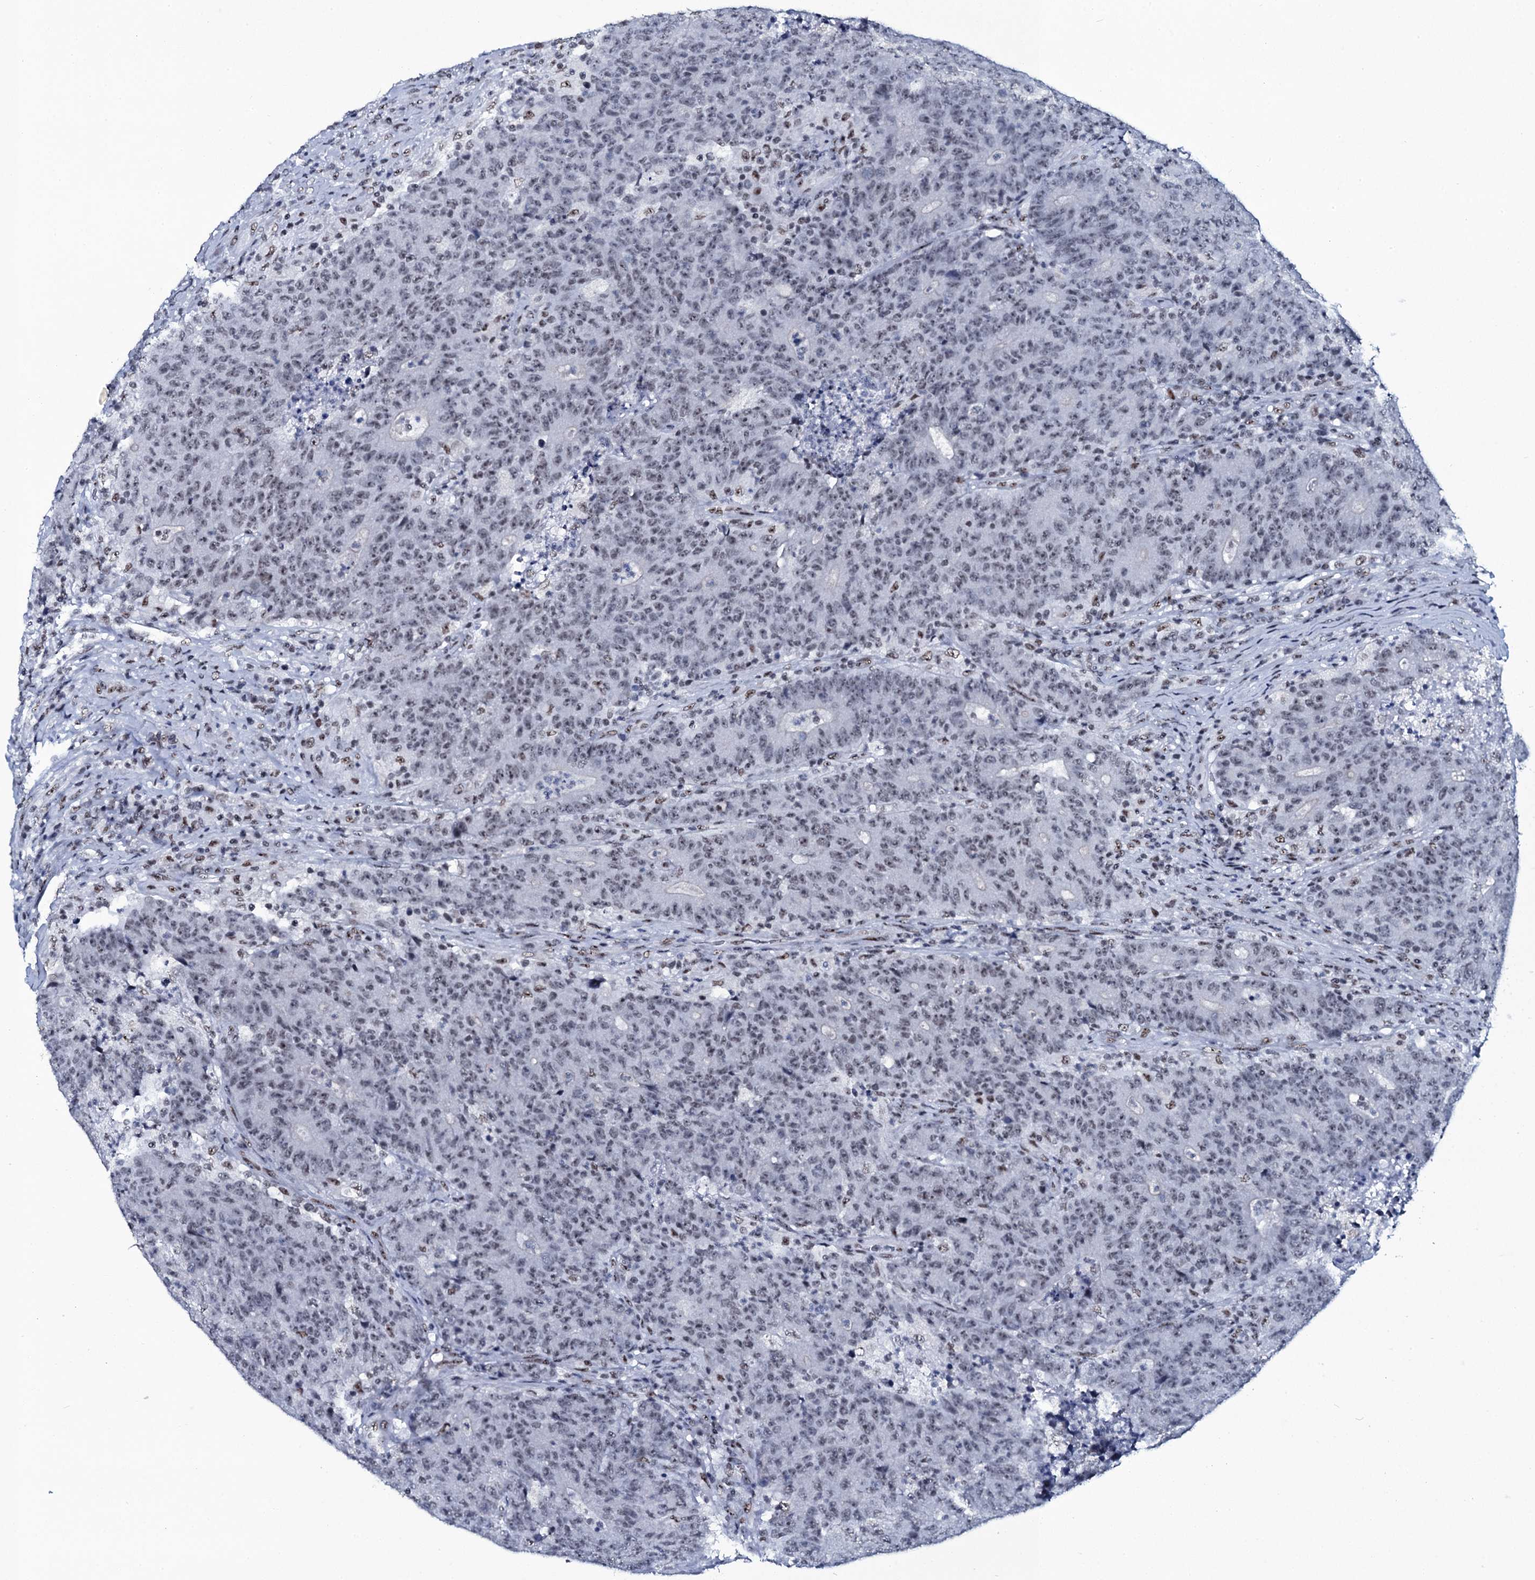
{"staining": {"intensity": "negative", "quantity": "none", "location": "none"}, "tissue": "colorectal cancer", "cell_type": "Tumor cells", "image_type": "cancer", "snomed": [{"axis": "morphology", "description": "Adenocarcinoma, NOS"}, {"axis": "topography", "description": "Colon"}], "caption": "IHC photomicrograph of neoplastic tissue: human colorectal cancer (adenocarcinoma) stained with DAB shows no significant protein expression in tumor cells.", "gene": "ZMIZ2", "patient": {"sex": "female", "age": 75}}